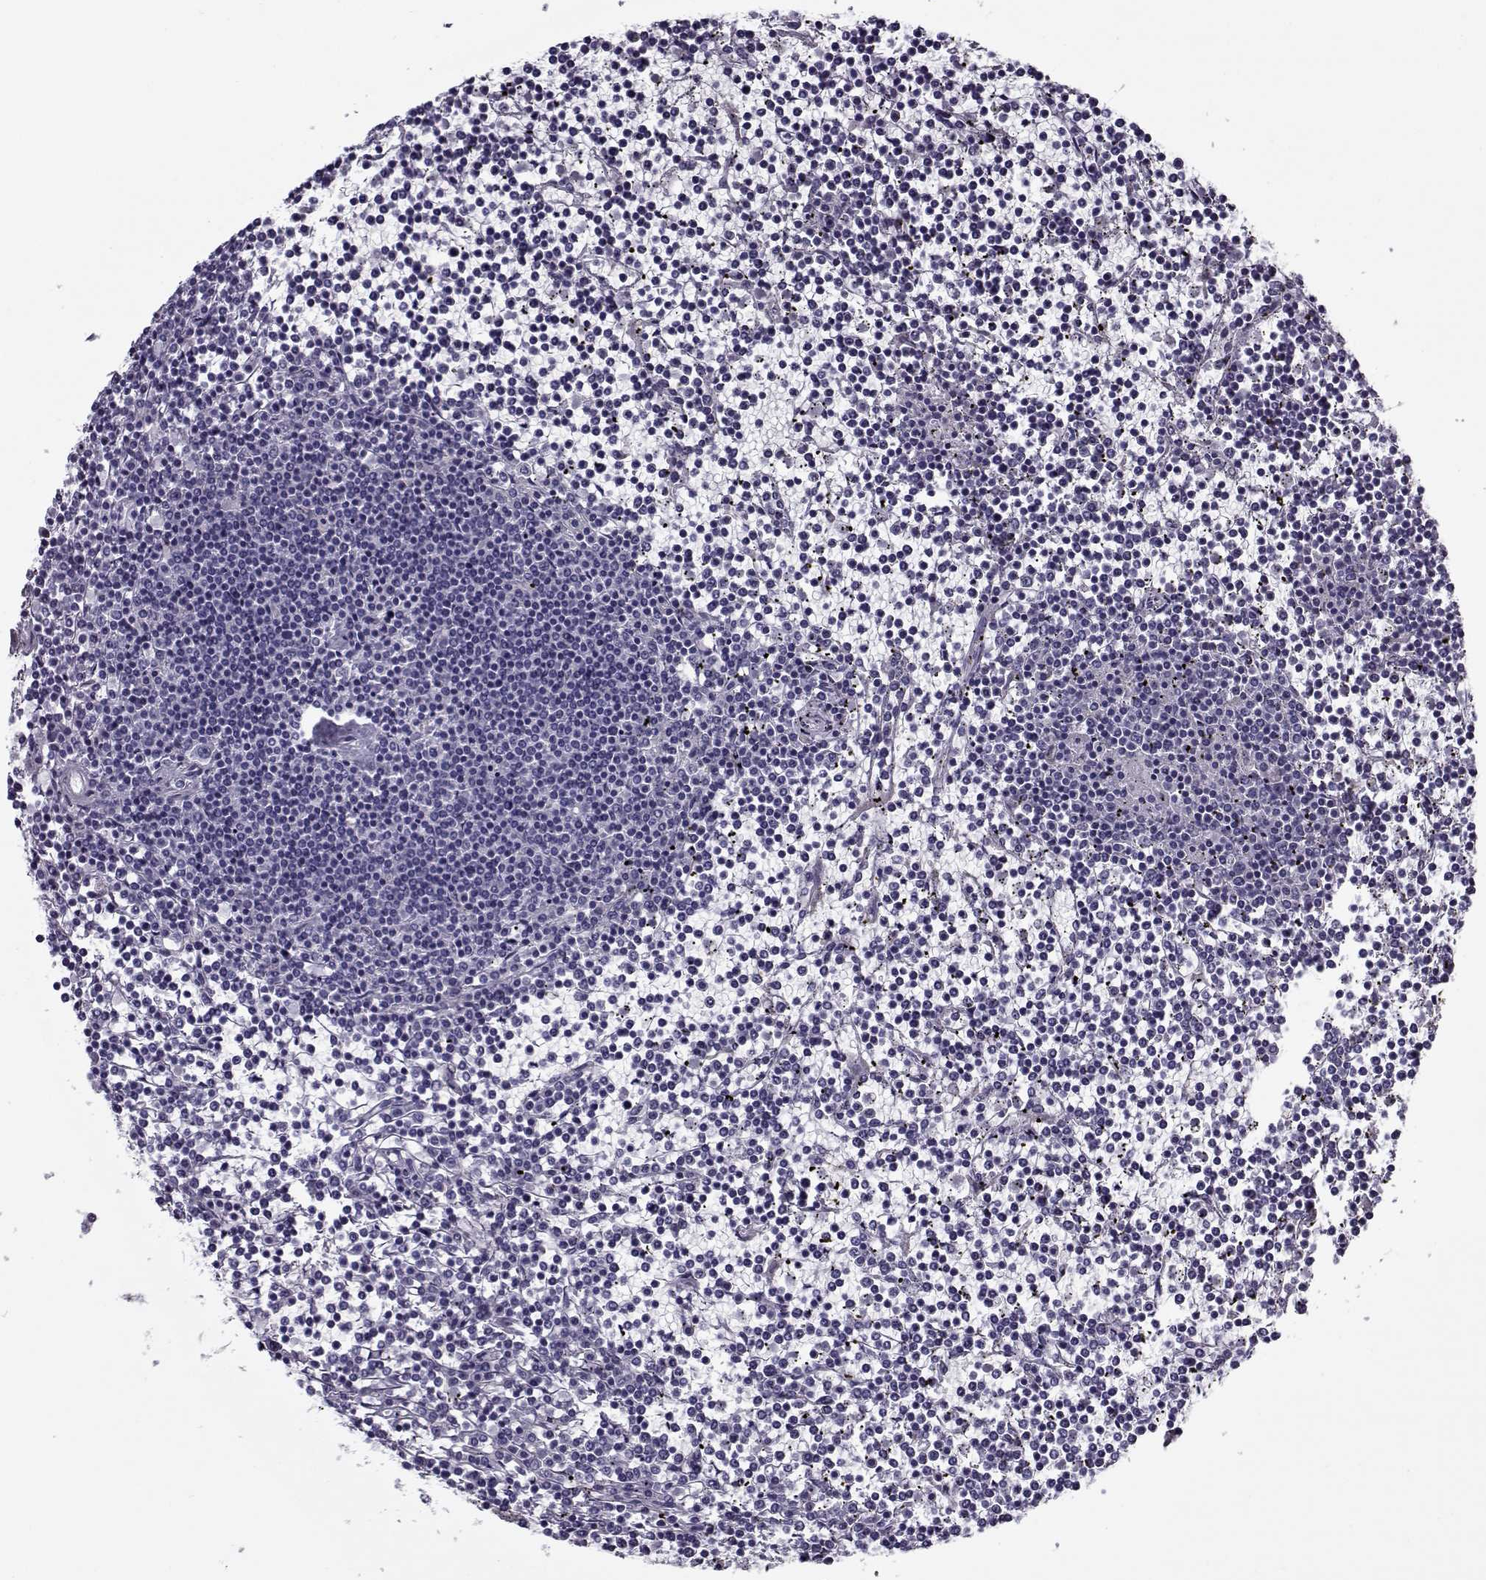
{"staining": {"intensity": "negative", "quantity": "none", "location": "none"}, "tissue": "lymphoma", "cell_type": "Tumor cells", "image_type": "cancer", "snomed": [{"axis": "morphology", "description": "Malignant lymphoma, non-Hodgkin's type, Low grade"}, {"axis": "topography", "description": "Spleen"}], "caption": "High power microscopy micrograph of an IHC histopathology image of lymphoma, revealing no significant staining in tumor cells.", "gene": "GAGE2A", "patient": {"sex": "female", "age": 19}}